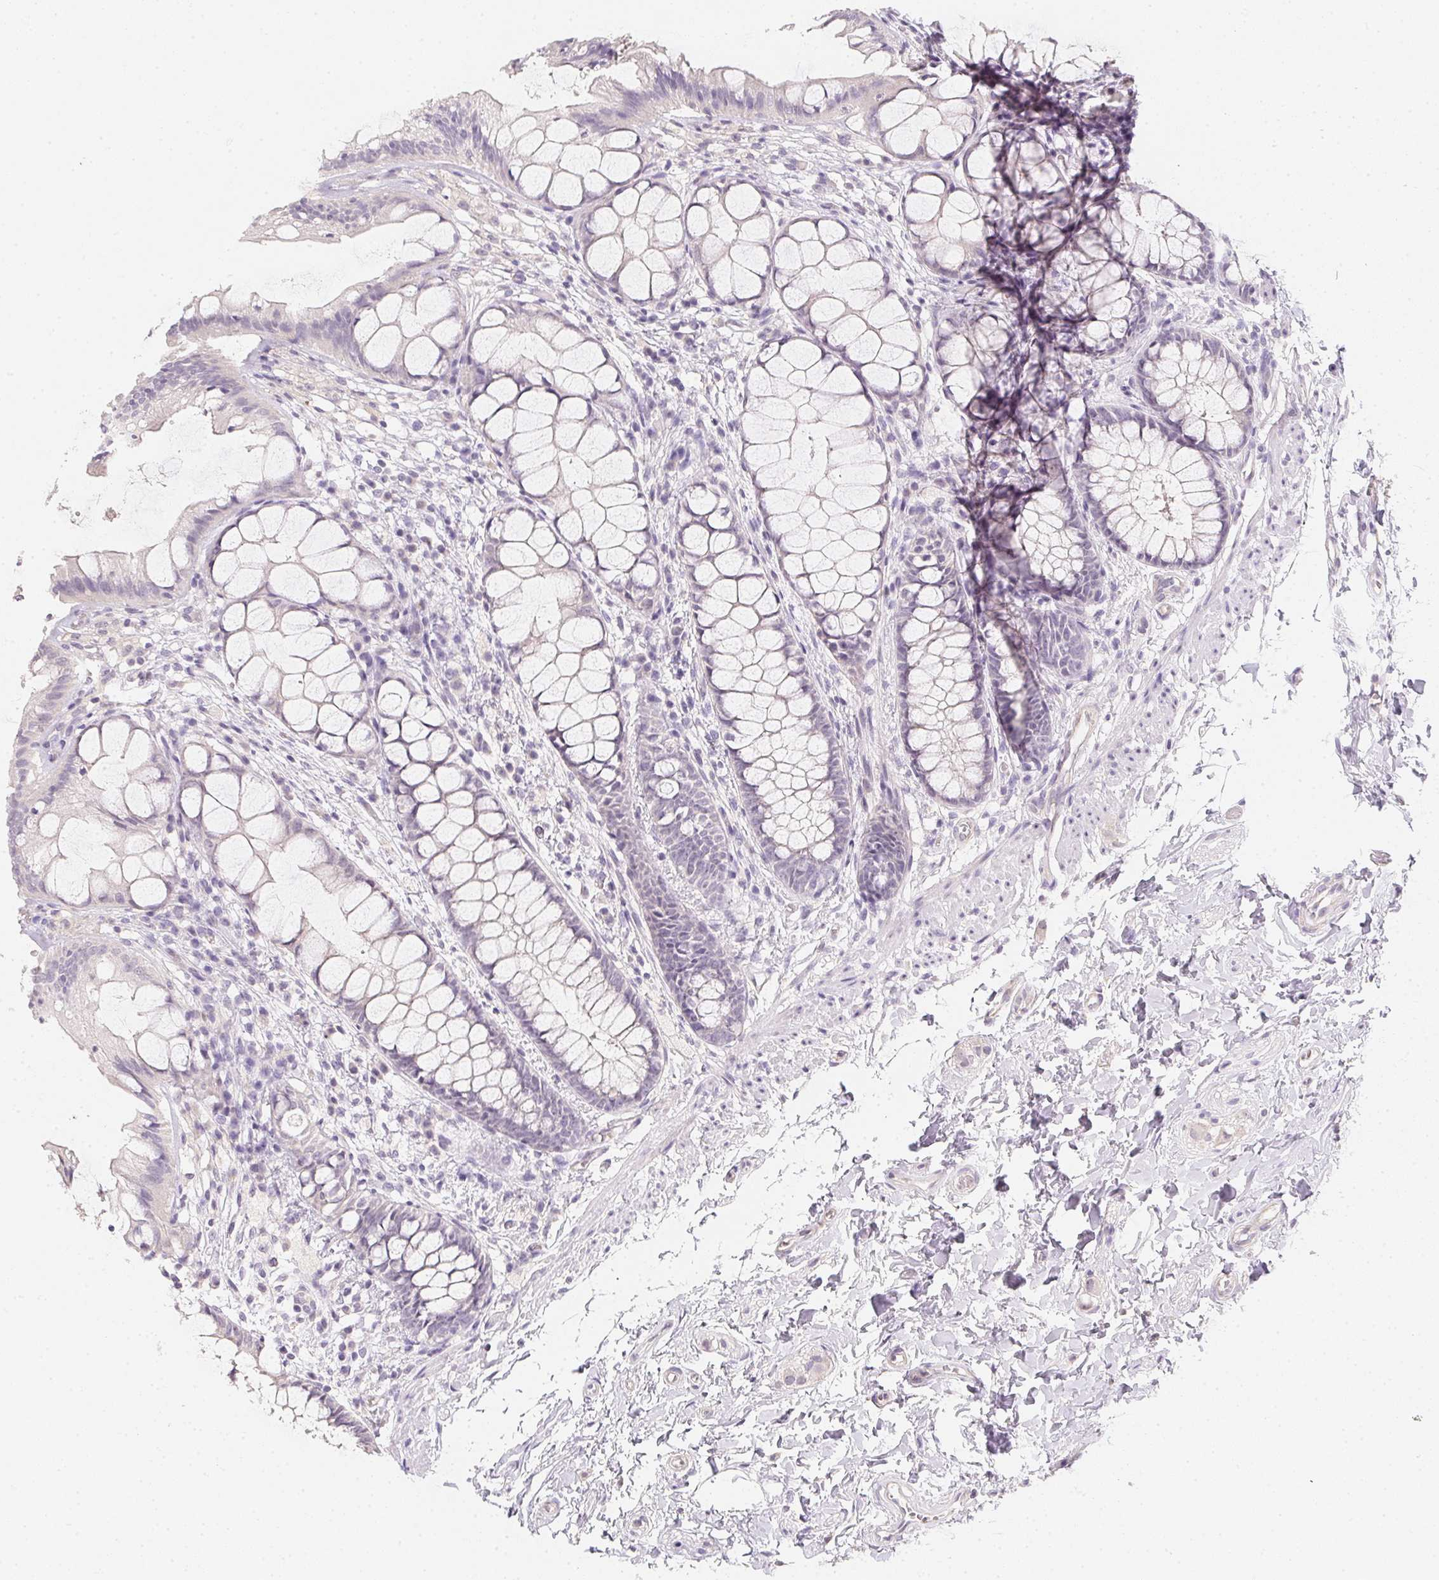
{"staining": {"intensity": "negative", "quantity": "none", "location": "none"}, "tissue": "rectum", "cell_type": "Glandular cells", "image_type": "normal", "snomed": [{"axis": "morphology", "description": "Normal tissue, NOS"}, {"axis": "topography", "description": "Rectum"}], "caption": "A histopathology image of human rectum is negative for staining in glandular cells. (Stains: DAB immunohistochemistry with hematoxylin counter stain, Microscopy: brightfield microscopy at high magnification).", "gene": "ZBBX", "patient": {"sex": "female", "age": 62}}